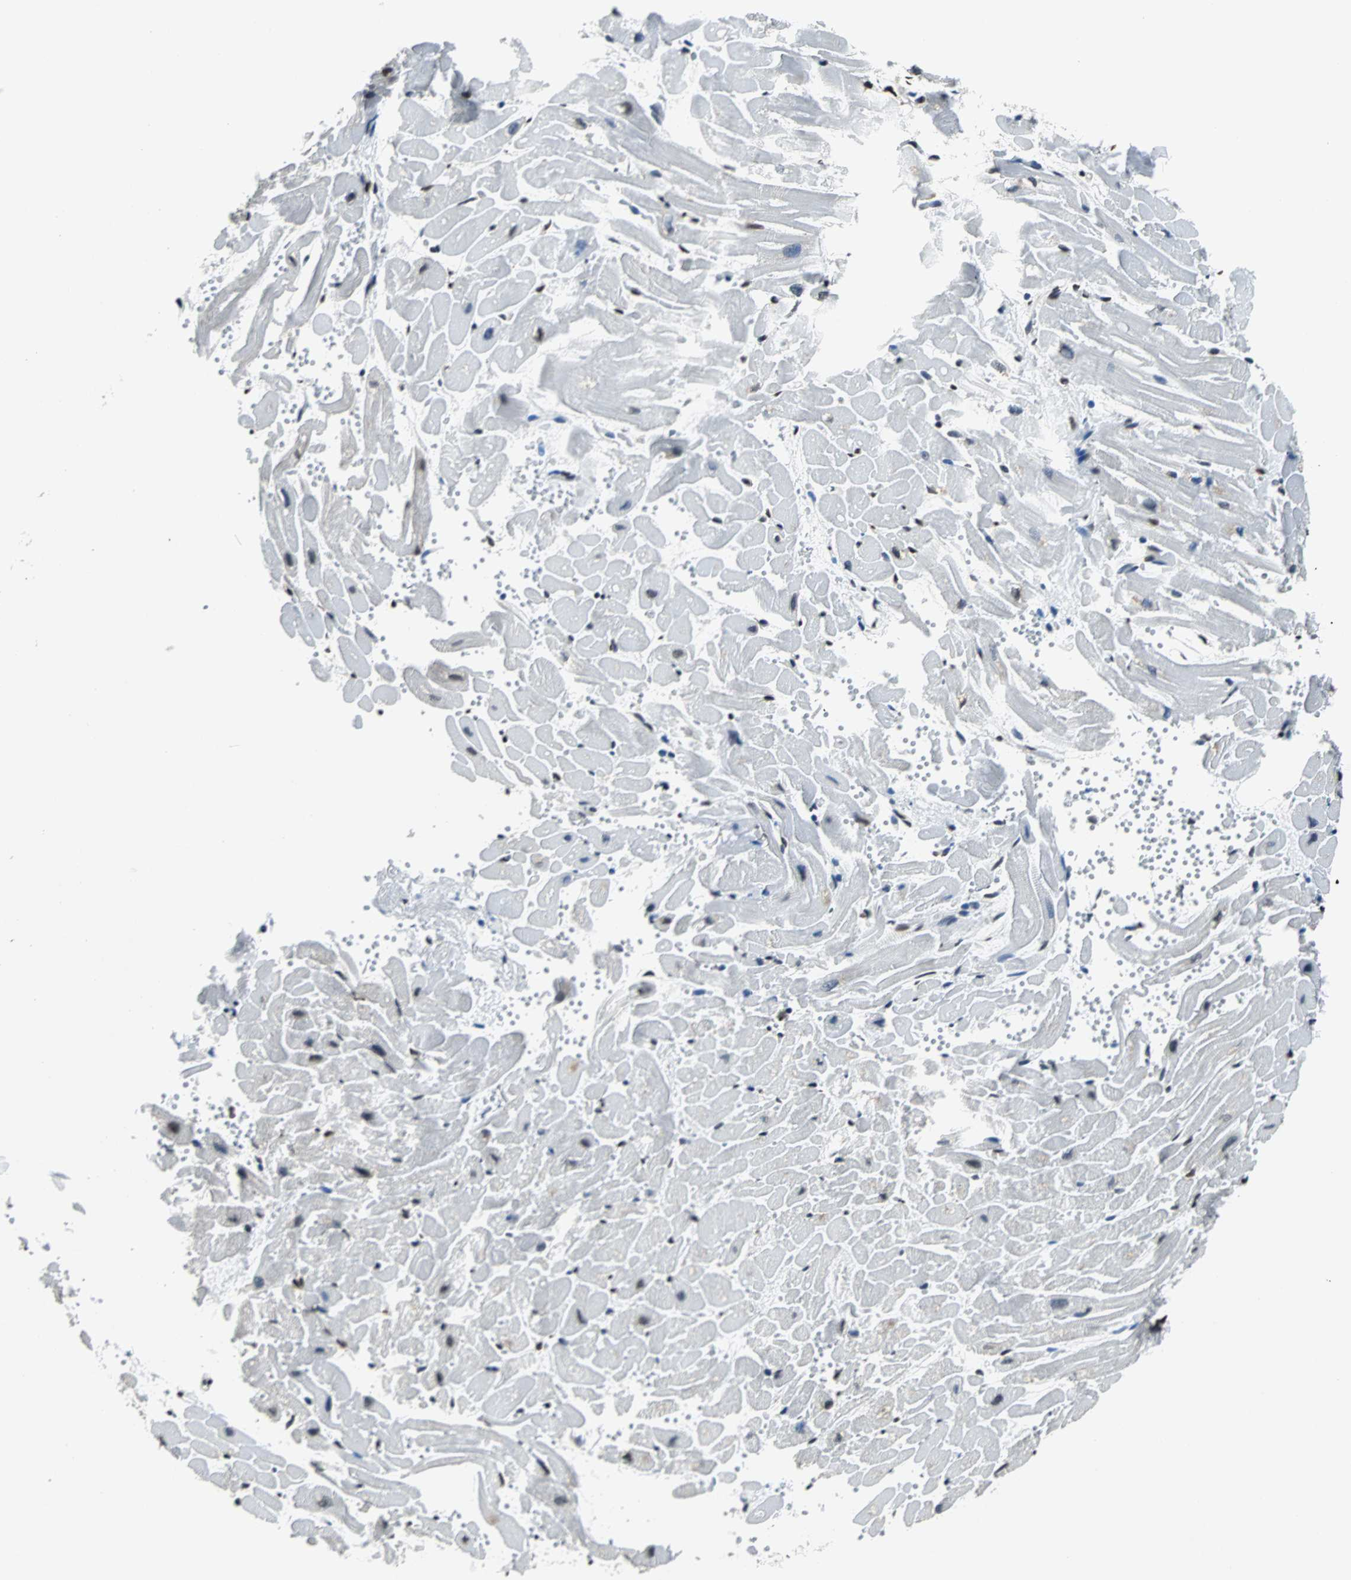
{"staining": {"intensity": "strong", "quantity": ">75%", "location": "nuclear"}, "tissue": "heart muscle", "cell_type": "Cardiomyocytes", "image_type": "normal", "snomed": [{"axis": "morphology", "description": "Normal tissue, NOS"}, {"axis": "topography", "description": "Heart"}], "caption": "IHC micrograph of normal heart muscle: human heart muscle stained using immunohistochemistry (IHC) reveals high levels of strong protein expression localized specifically in the nuclear of cardiomyocytes, appearing as a nuclear brown color.", "gene": "FUBP1", "patient": {"sex": "female", "age": 19}}